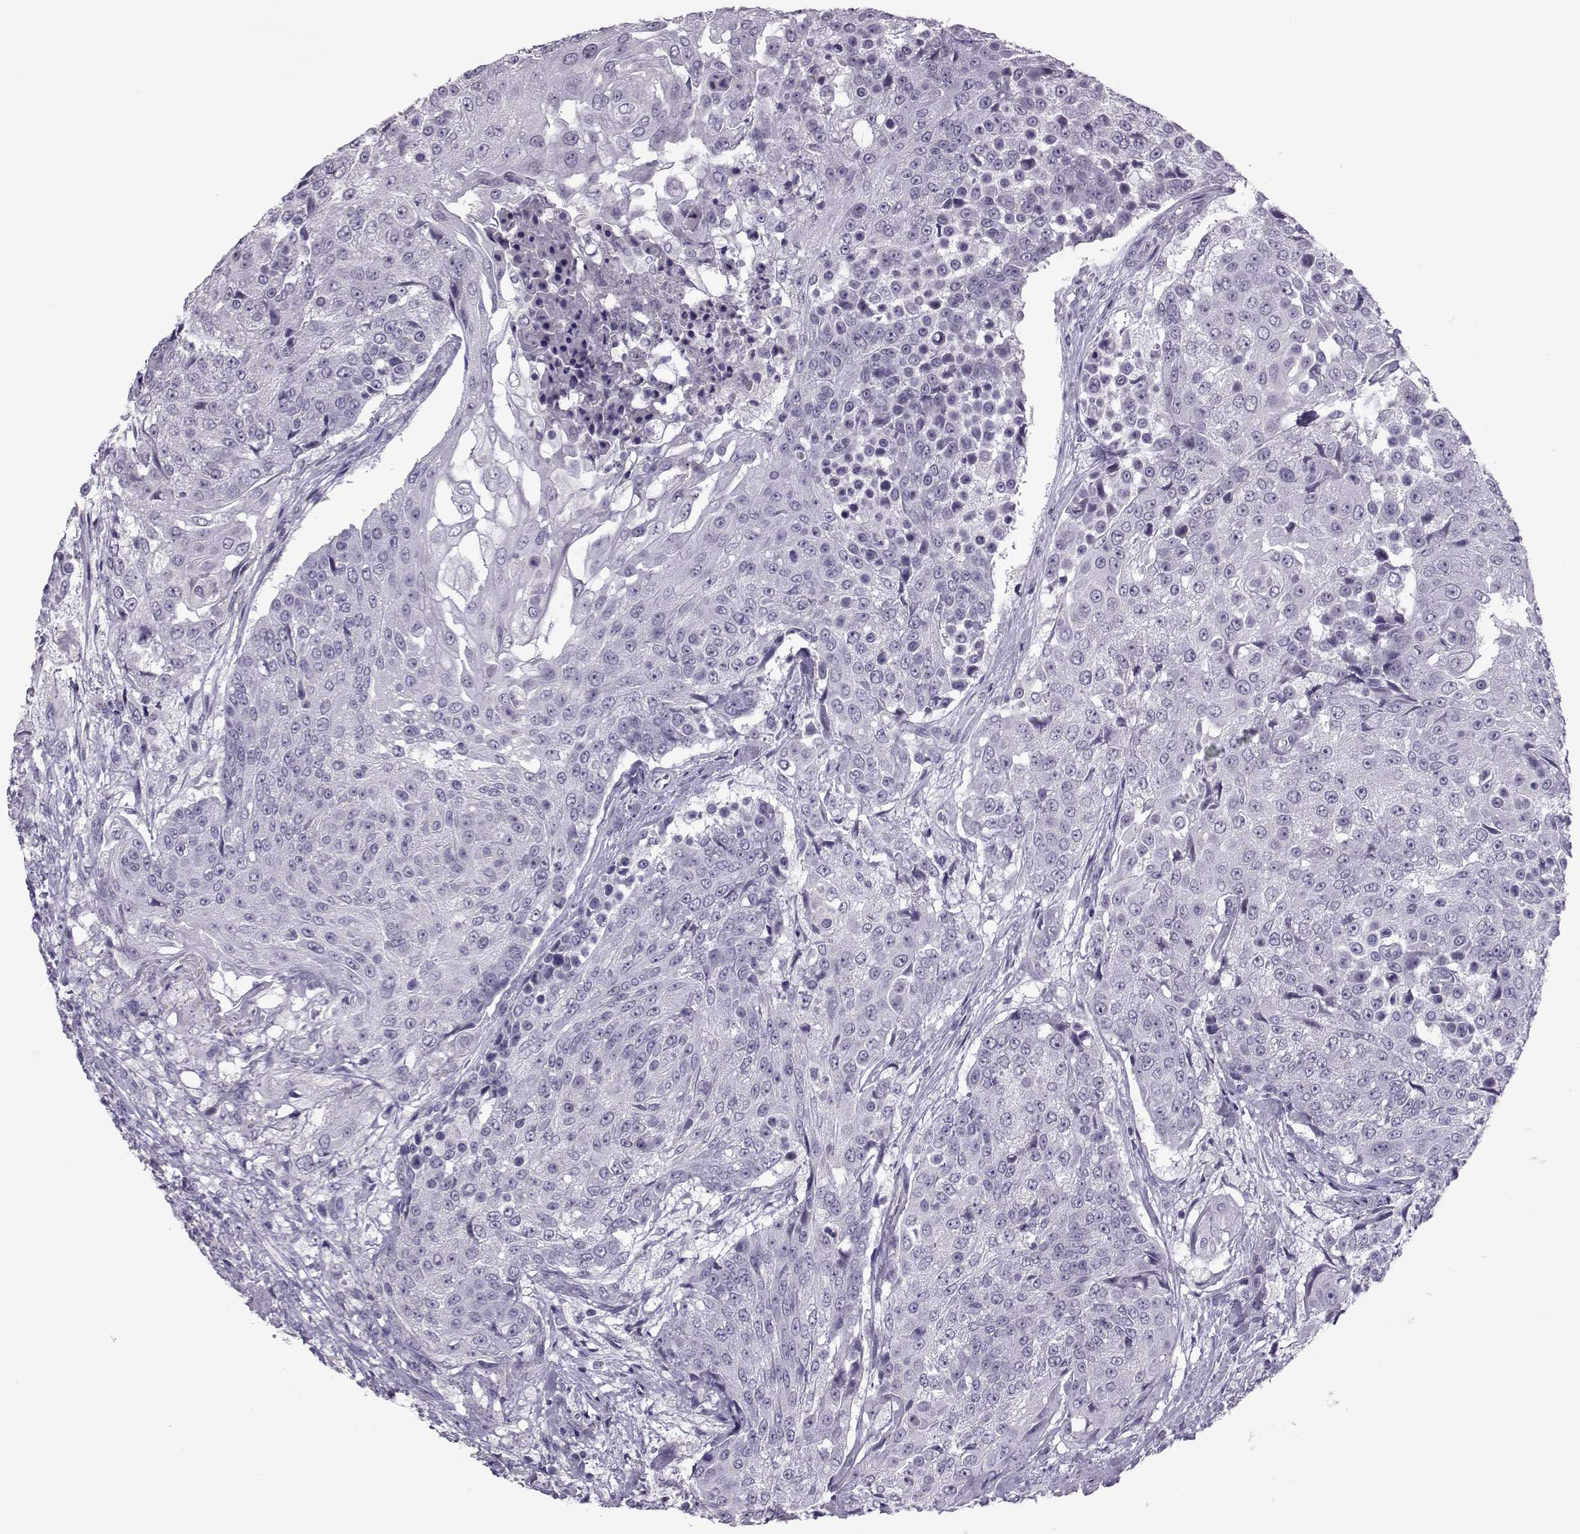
{"staining": {"intensity": "negative", "quantity": "none", "location": "none"}, "tissue": "urothelial cancer", "cell_type": "Tumor cells", "image_type": "cancer", "snomed": [{"axis": "morphology", "description": "Urothelial carcinoma, High grade"}, {"axis": "topography", "description": "Urinary bladder"}], "caption": "Micrograph shows no significant protein staining in tumor cells of urothelial carcinoma (high-grade).", "gene": "ASRGL1", "patient": {"sex": "female", "age": 63}}